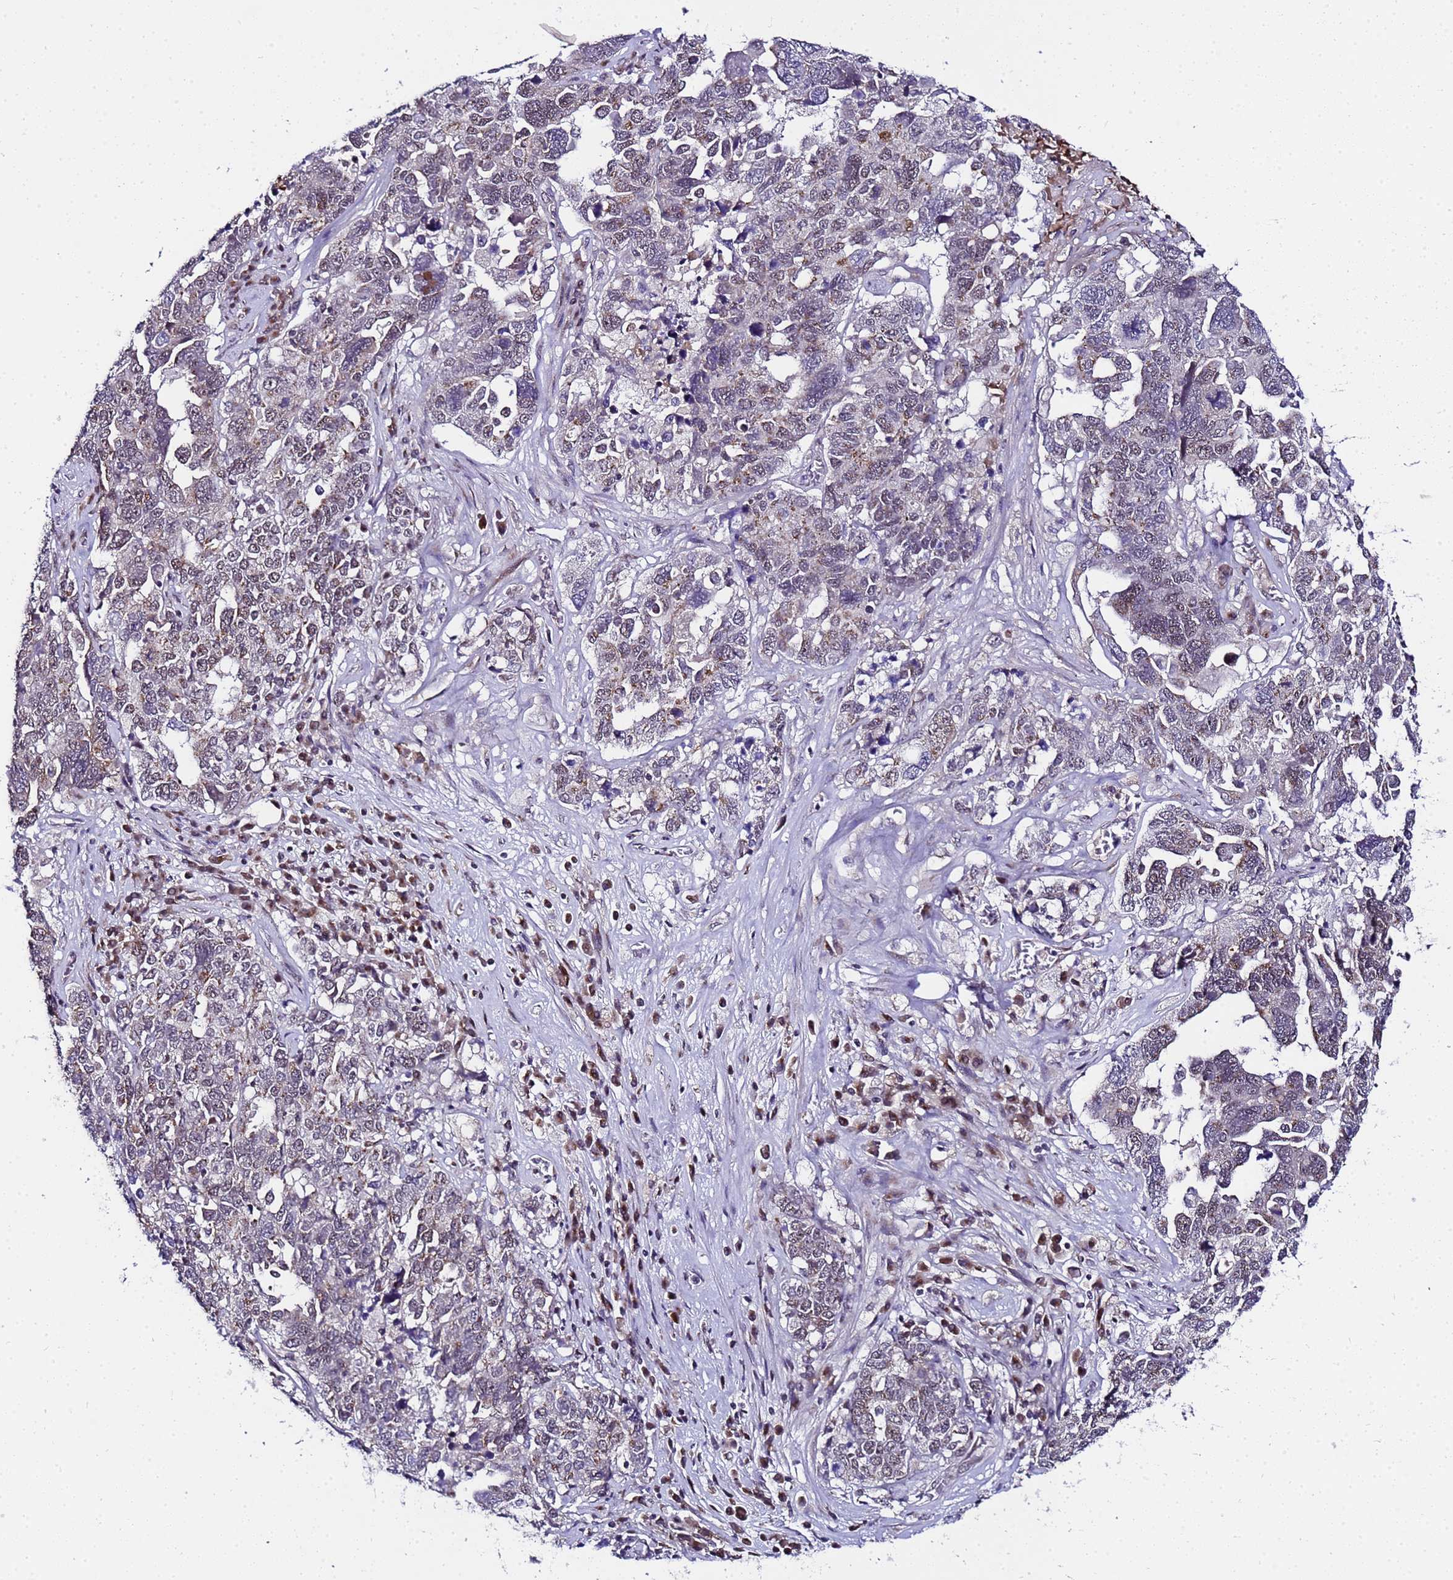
{"staining": {"intensity": "moderate", "quantity": "<25%", "location": "cytoplasmic/membranous,nuclear"}, "tissue": "ovarian cancer", "cell_type": "Tumor cells", "image_type": "cancer", "snomed": [{"axis": "morphology", "description": "Carcinoma, endometroid"}, {"axis": "topography", "description": "Ovary"}], "caption": "There is low levels of moderate cytoplasmic/membranous and nuclear staining in tumor cells of ovarian cancer (endometroid carcinoma), as demonstrated by immunohistochemical staining (brown color).", "gene": "C19orf47", "patient": {"sex": "female", "age": 62}}